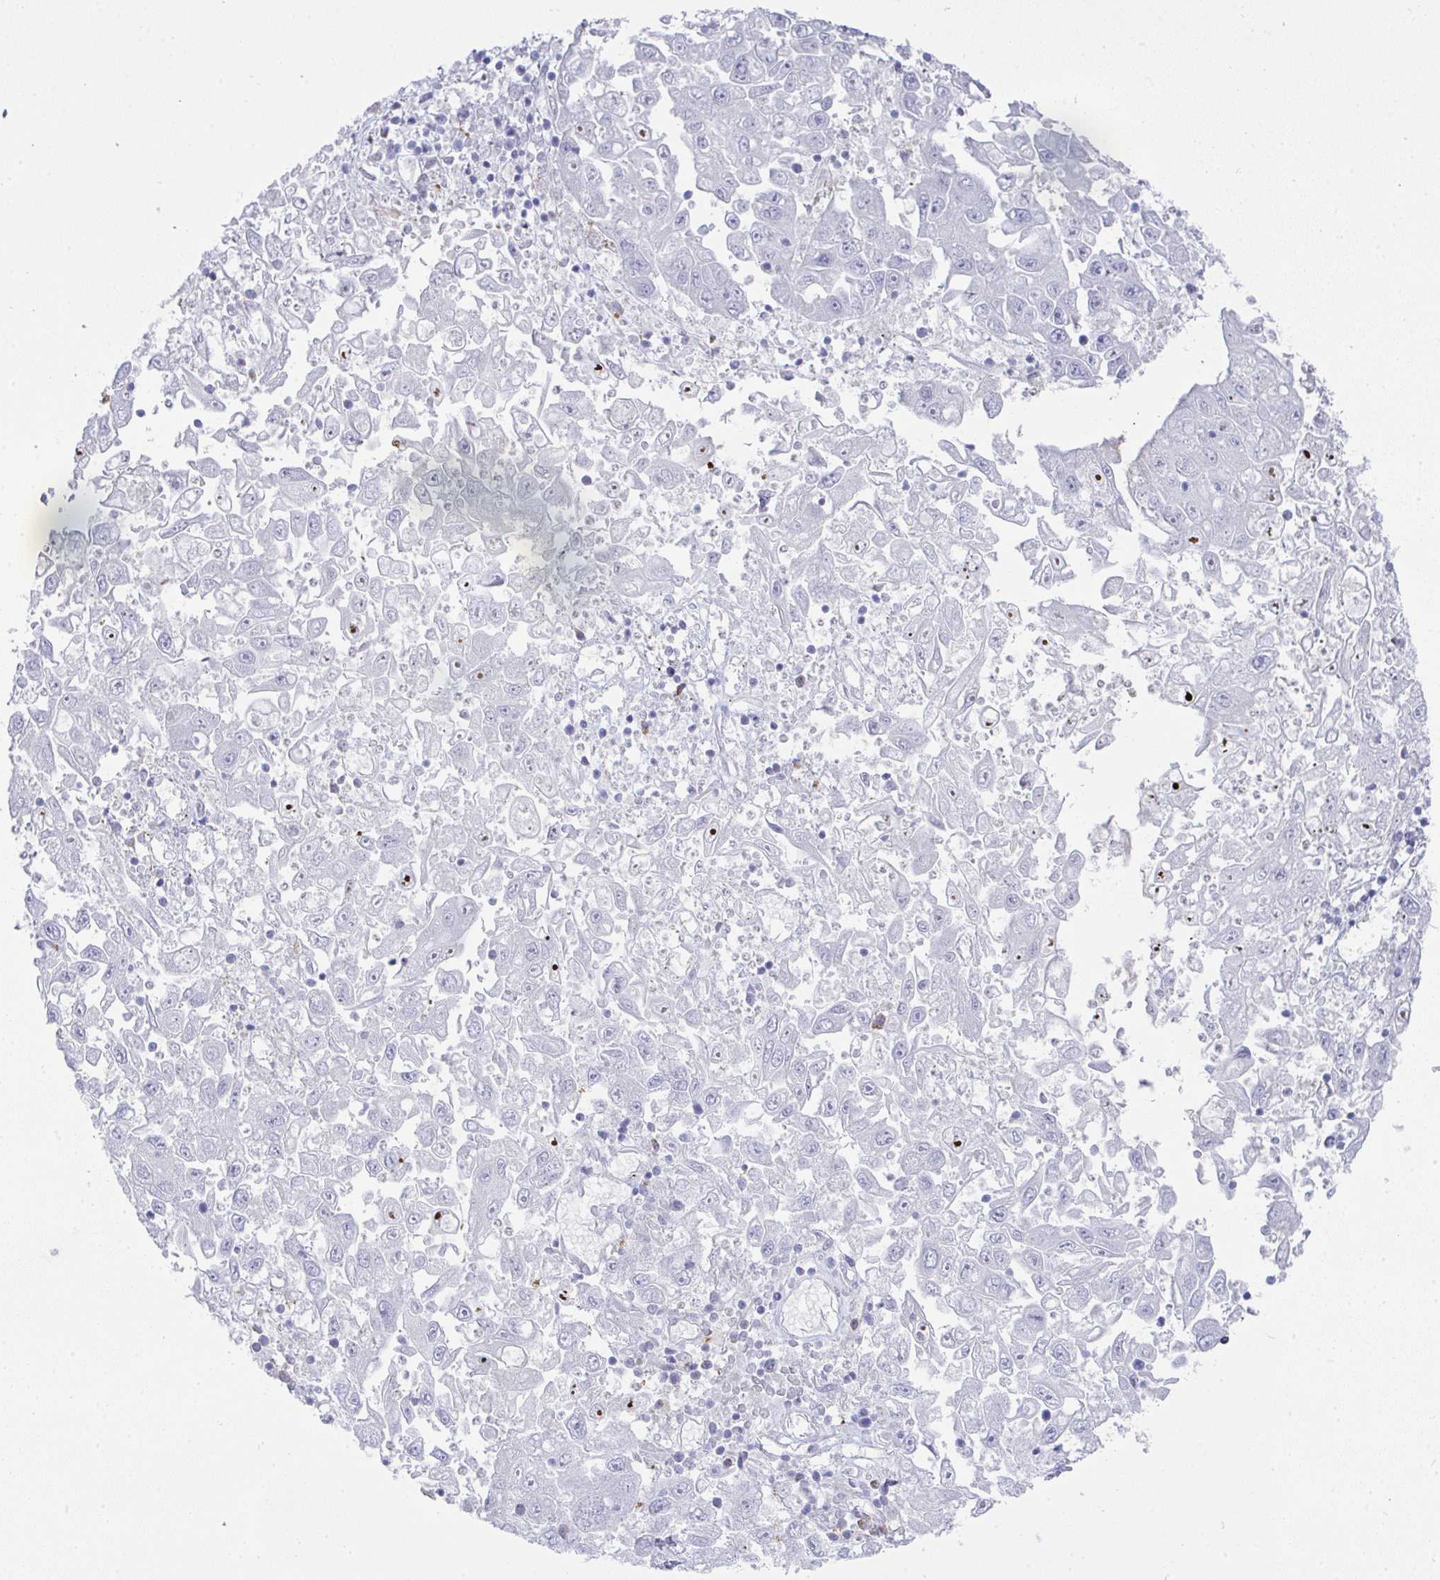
{"staining": {"intensity": "negative", "quantity": "none", "location": "none"}, "tissue": "endometrial cancer", "cell_type": "Tumor cells", "image_type": "cancer", "snomed": [{"axis": "morphology", "description": "Adenocarcinoma, NOS"}, {"axis": "topography", "description": "Uterus"}], "caption": "Tumor cells are negative for brown protein staining in adenocarcinoma (endometrial).", "gene": "TNFAIP8", "patient": {"sex": "female", "age": 62}}